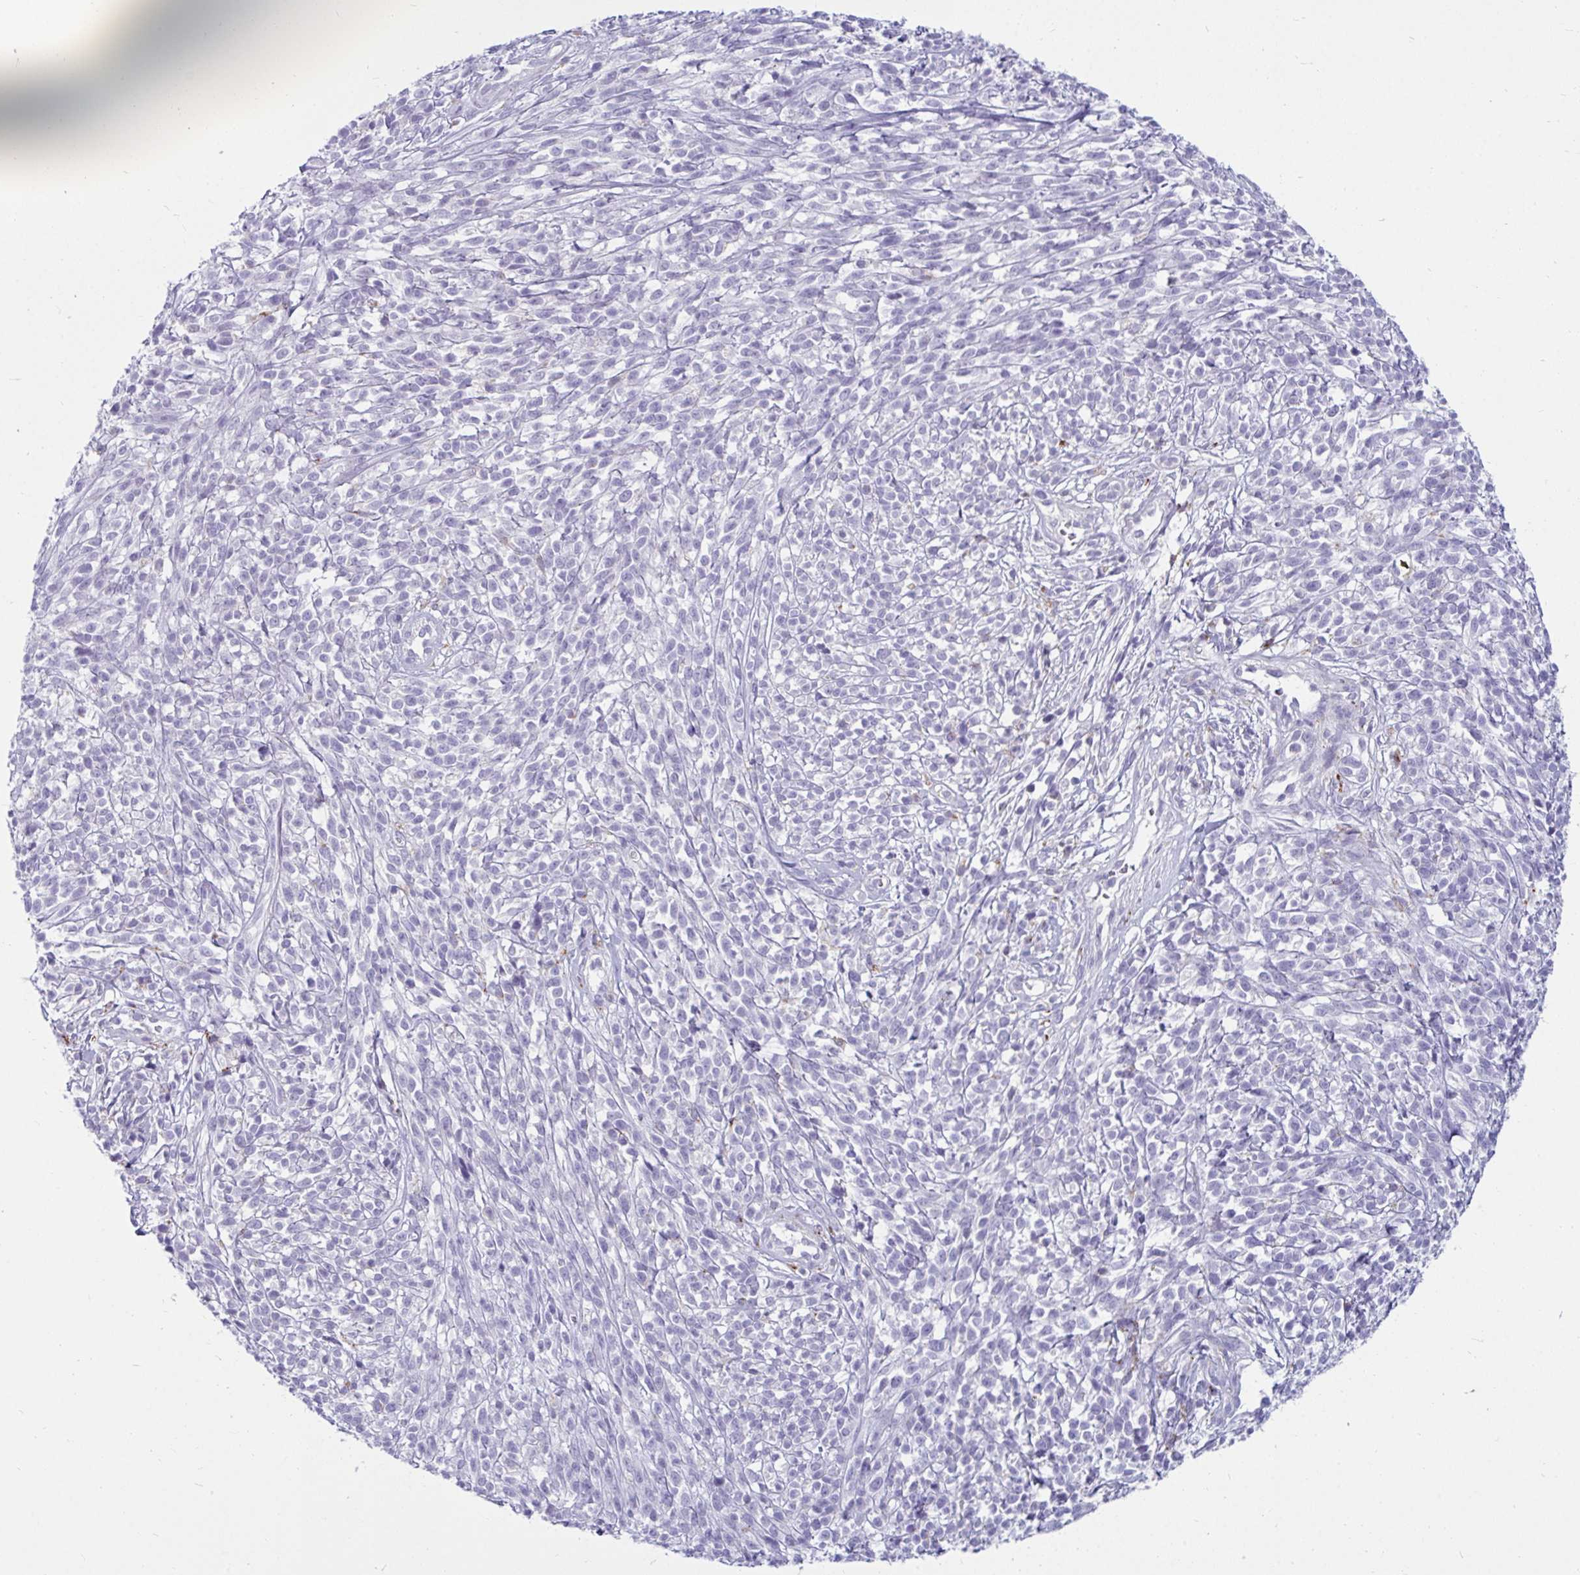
{"staining": {"intensity": "negative", "quantity": "none", "location": "none"}, "tissue": "melanoma", "cell_type": "Tumor cells", "image_type": "cancer", "snomed": [{"axis": "morphology", "description": "Malignant melanoma, NOS"}, {"axis": "topography", "description": "Skin"}, {"axis": "topography", "description": "Skin of trunk"}], "caption": "DAB immunohistochemical staining of human melanoma exhibits no significant staining in tumor cells. (IHC, brightfield microscopy, high magnification).", "gene": "CTSZ", "patient": {"sex": "male", "age": 74}}